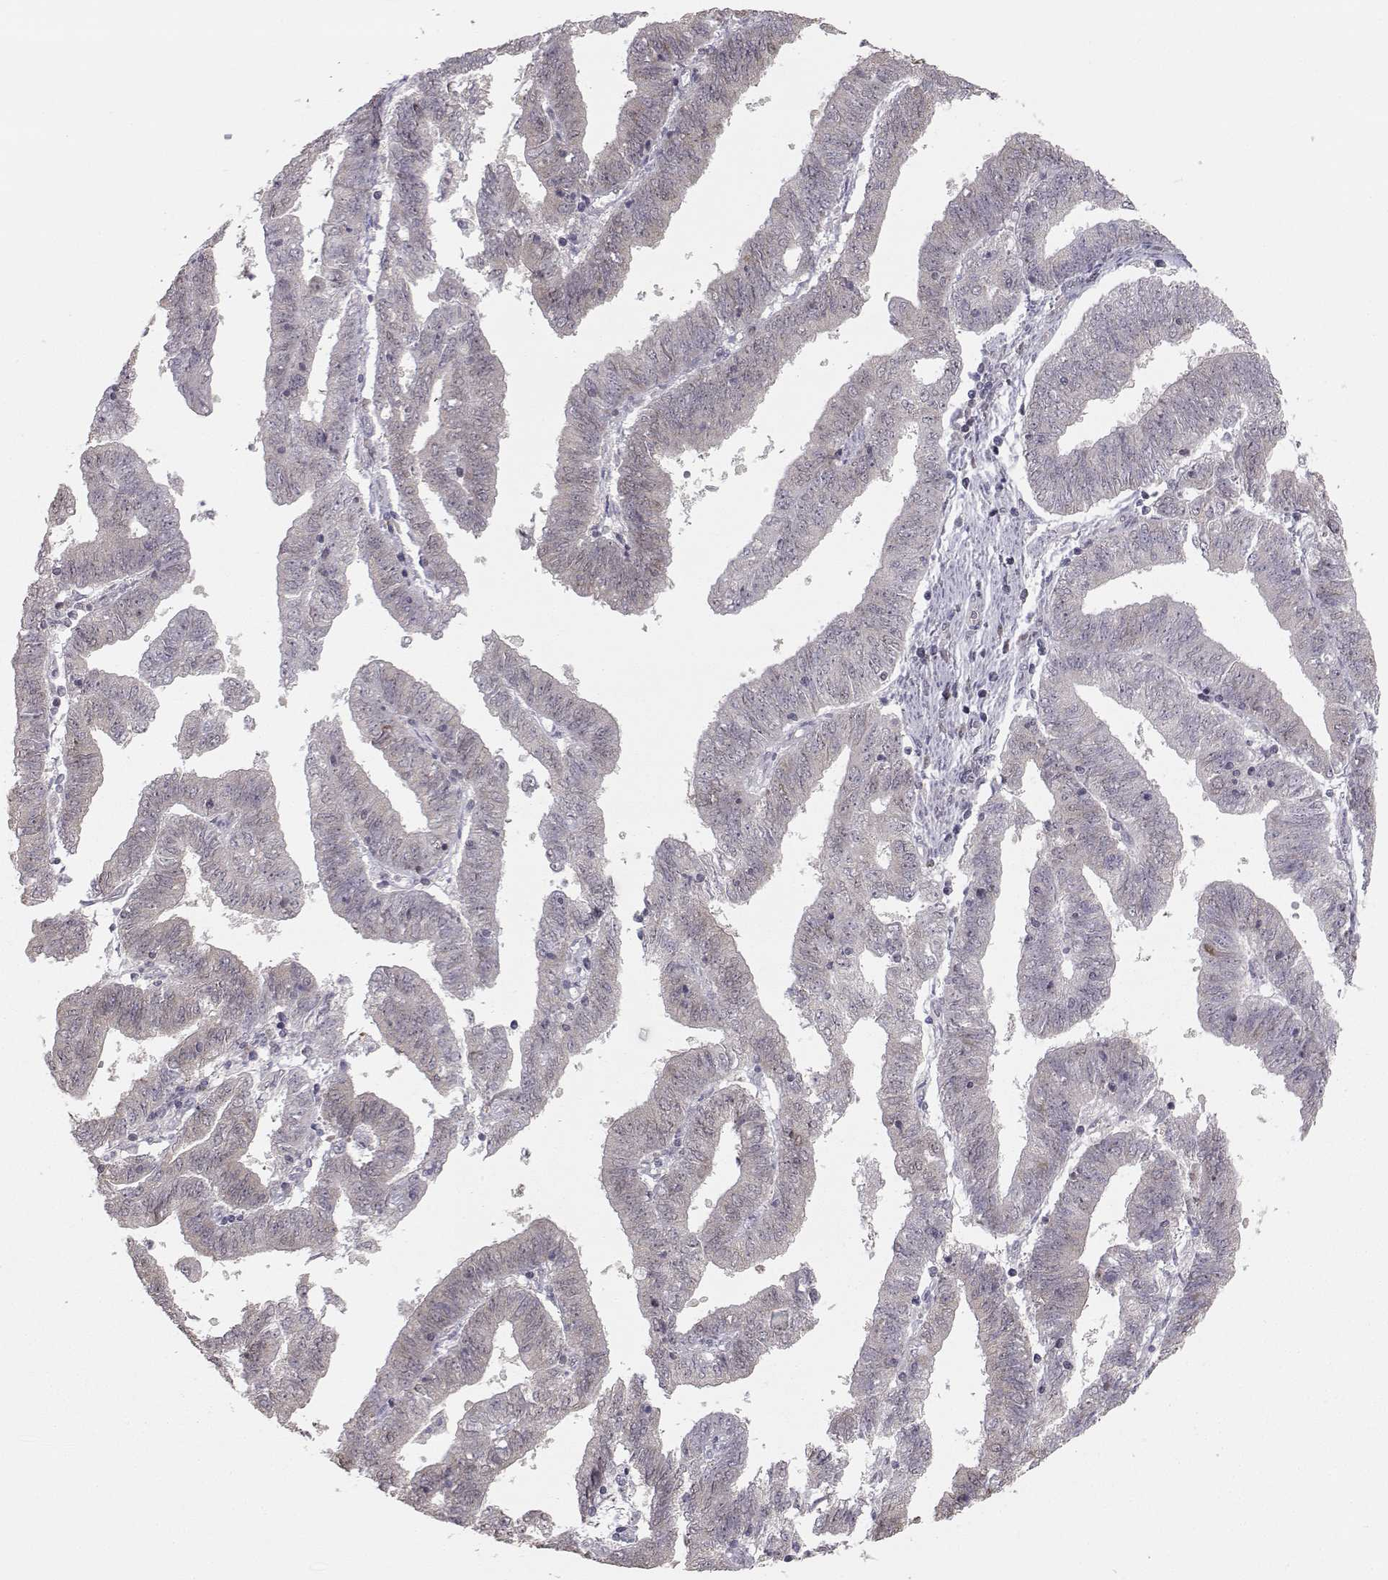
{"staining": {"intensity": "weak", "quantity": "25%-75%", "location": "cytoplasmic/membranous"}, "tissue": "endometrial cancer", "cell_type": "Tumor cells", "image_type": "cancer", "snomed": [{"axis": "morphology", "description": "Adenocarcinoma, NOS"}, {"axis": "topography", "description": "Endometrium"}], "caption": "This is a photomicrograph of immunohistochemistry (IHC) staining of endometrial cancer, which shows weak expression in the cytoplasmic/membranous of tumor cells.", "gene": "KIF13B", "patient": {"sex": "female", "age": 82}}